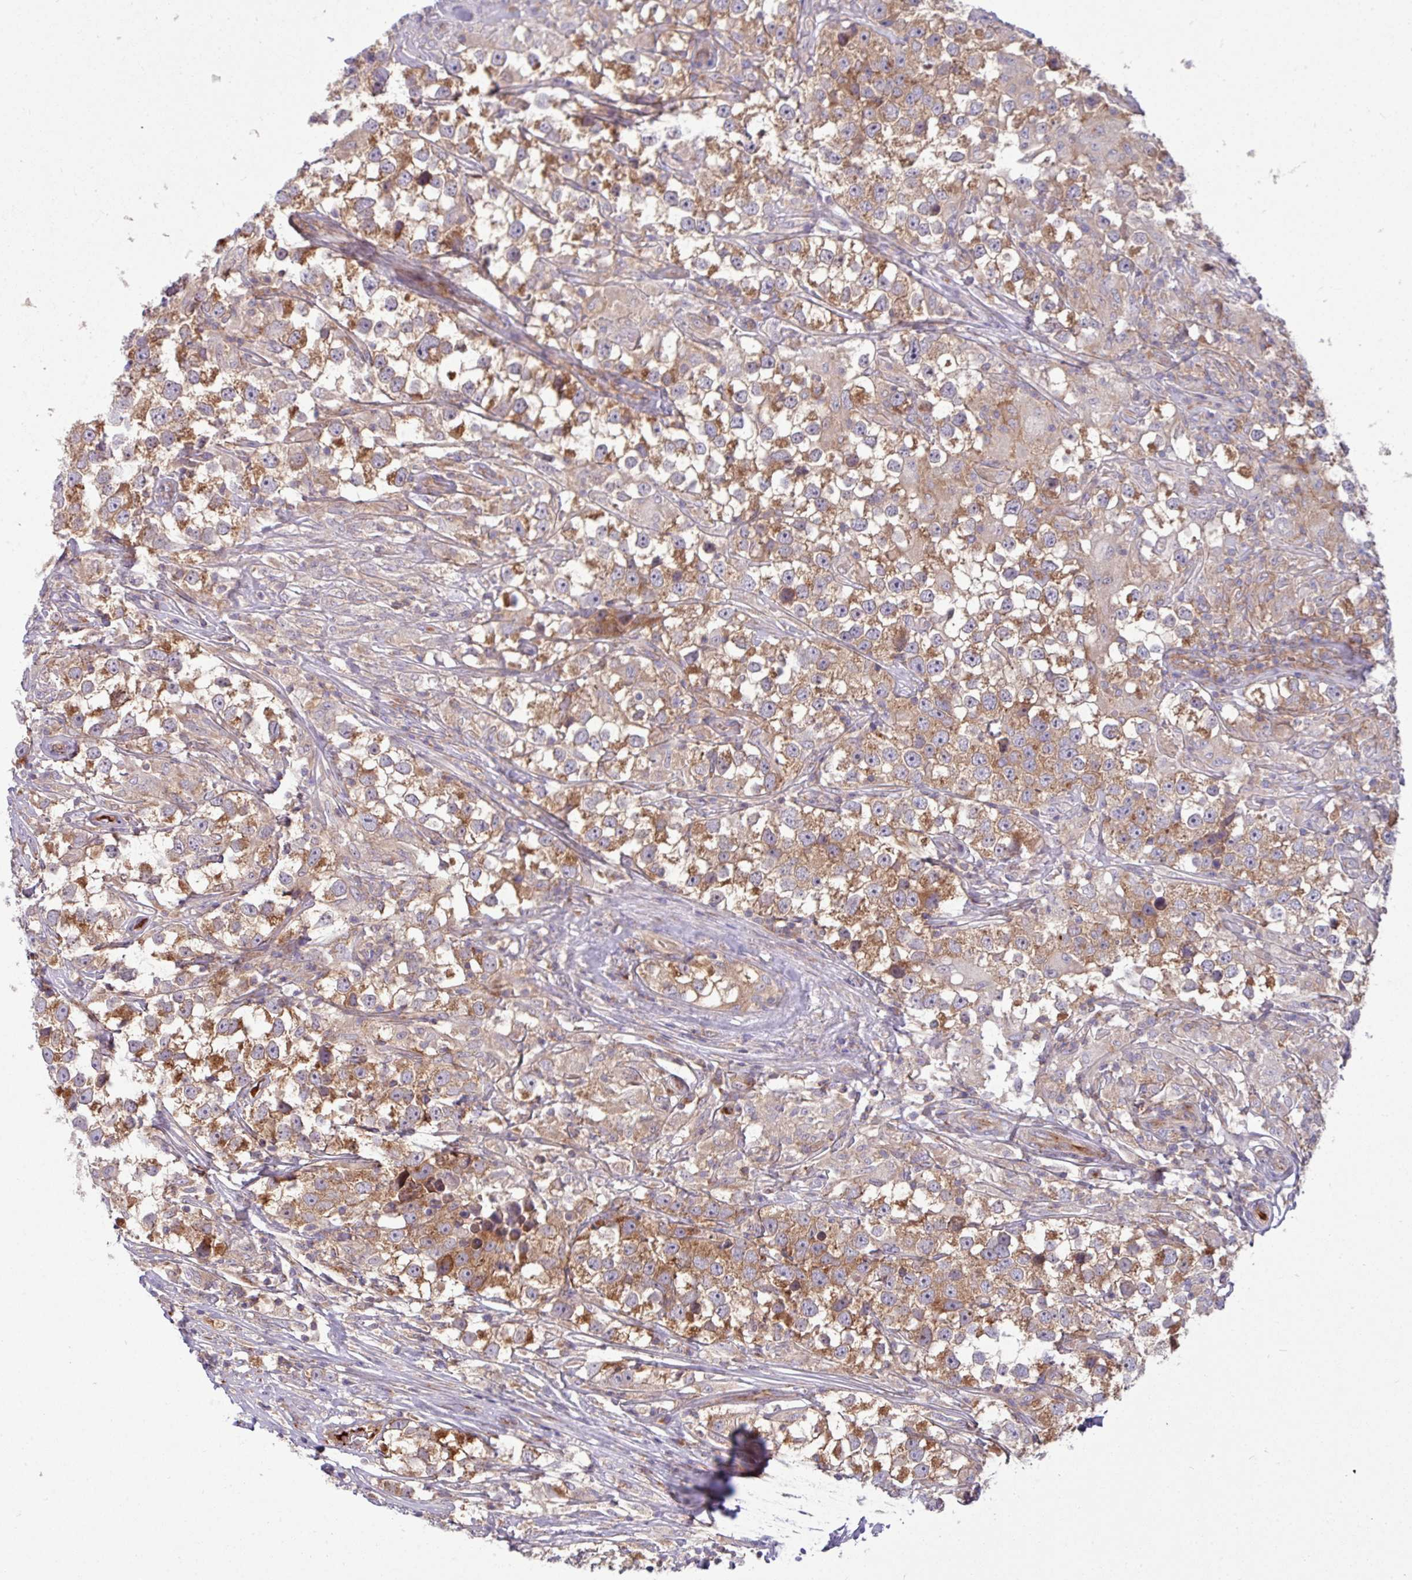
{"staining": {"intensity": "moderate", "quantity": ">75%", "location": "cytoplasmic/membranous"}, "tissue": "testis cancer", "cell_type": "Tumor cells", "image_type": "cancer", "snomed": [{"axis": "morphology", "description": "Seminoma, NOS"}, {"axis": "topography", "description": "Testis"}], "caption": "Seminoma (testis) stained for a protein shows moderate cytoplasmic/membranous positivity in tumor cells.", "gene": "LSM12", "patient": {"sex": "male", "age": 46}}